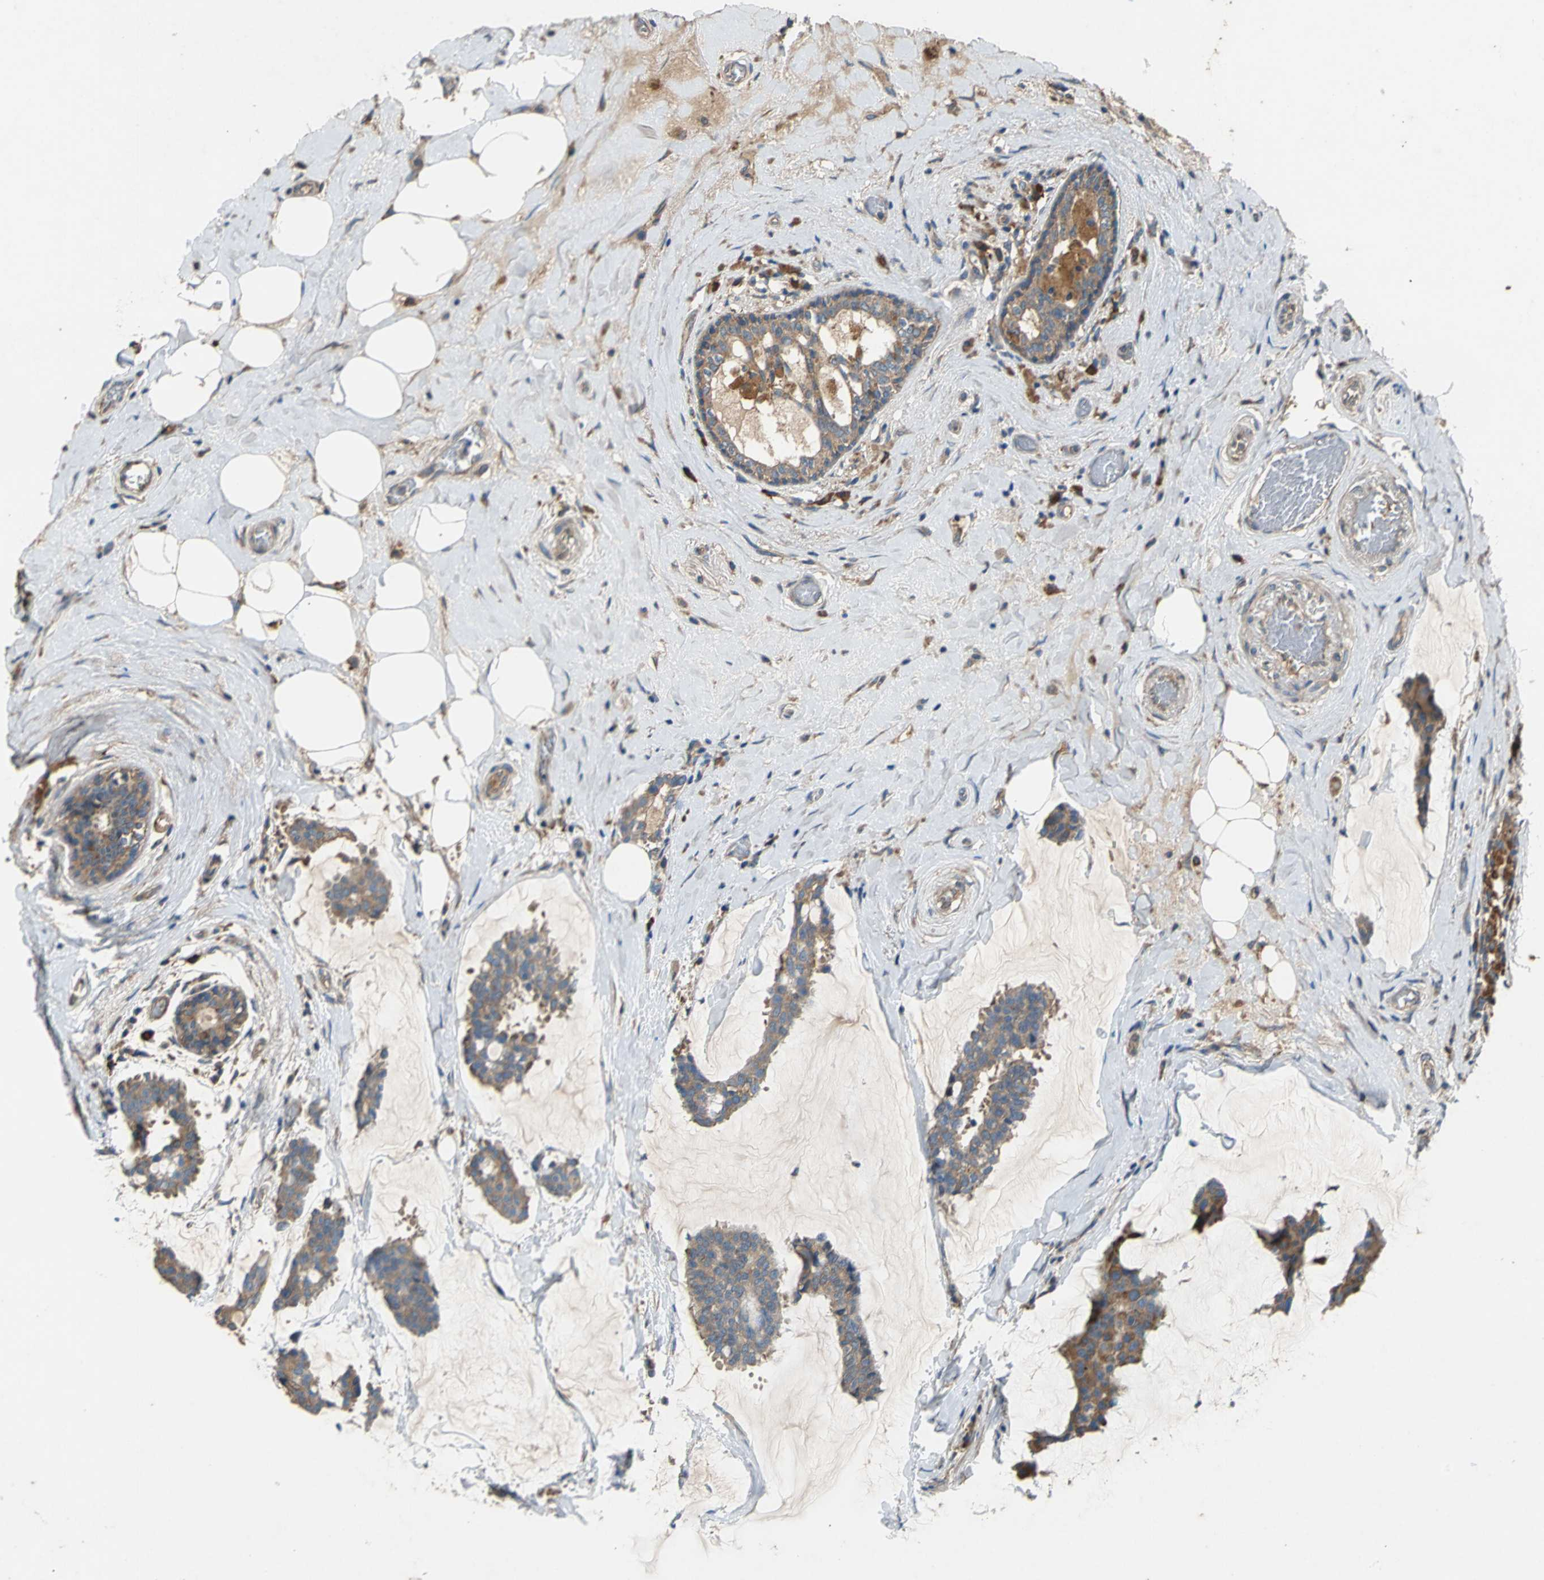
{"staining": {"intensity": "moderate", "quantity": ">75%", "location": "cytoplasmic/membranous"}, "tissue": "breast cancer", "cell_type": "Tumor cells", "image_type": "cancer", "snomed": [{"axis": "morphology", "description": "Duct carcinoma"}, {"axis": "topography", "description": "Breast"}], "caption": "A photomicrograph showing moderate cytoplasmic/membranous expression in approximately >75% of tumor cells in infiltrating ductal carcinoma (breast), as visualized by brown immunohistochemical staining.", "gene": "HEPH", "patient": {"sex": "female", "age": 93}}